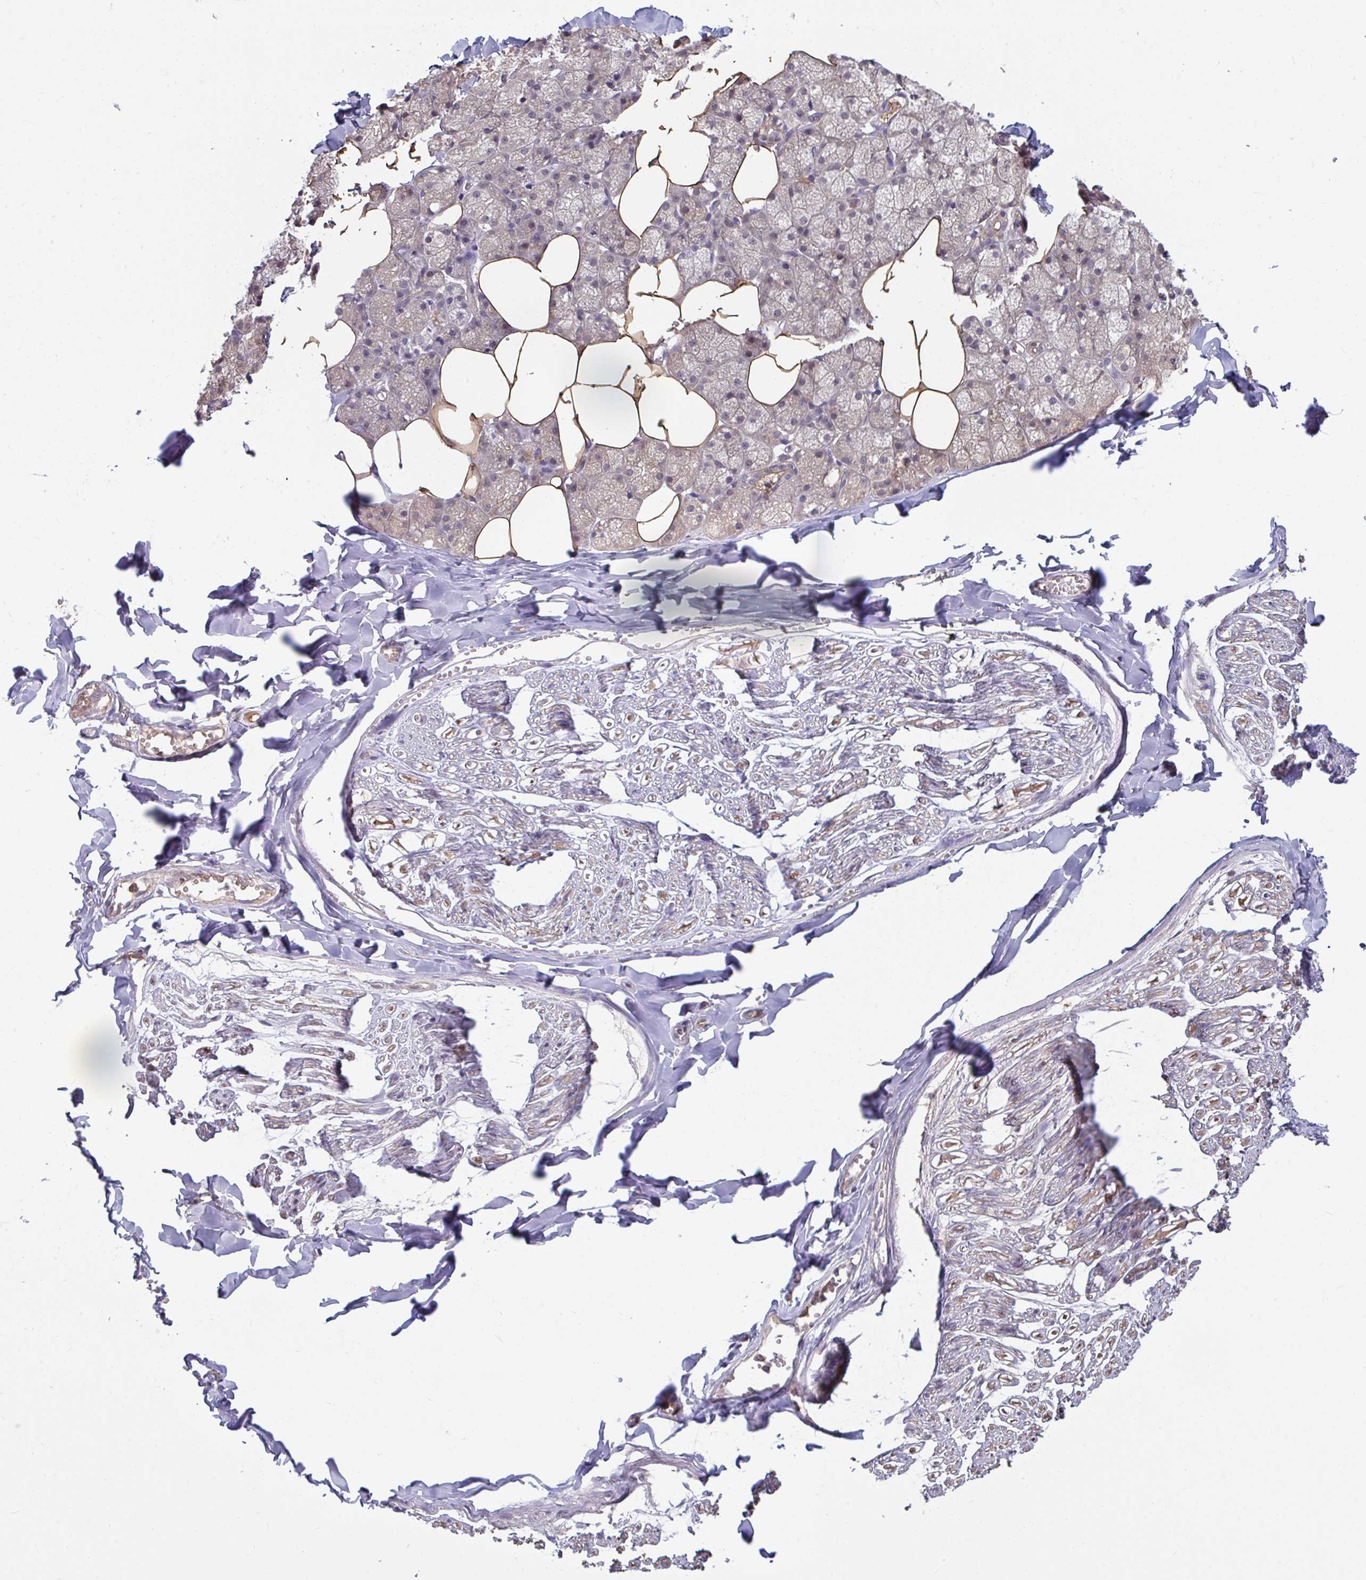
{"staining": {"intensity": "moderate", "quantity": "25%-75%", "location": "cytoplasmic/membranous"}, "tissue": "salivary gland", "cell_type": "Glandular cells", "image_type": "normal", "snomed": [{"axis": "morphology", "description": "Normal tissue, NOS"}, {"axis": "topography", "description": "Salivary gland"}, {"axis": "topography", "description": "Peripheral nerve tissue"}], "caption": "Immunohistochemical staining of normal salivary gland displays medium levels of moderate cytoplasmic/membranous expression in approximately 25%-75% of glandular cells.", "gene": "TTC9C", "patient": {"sex": "male", "age": 38}}